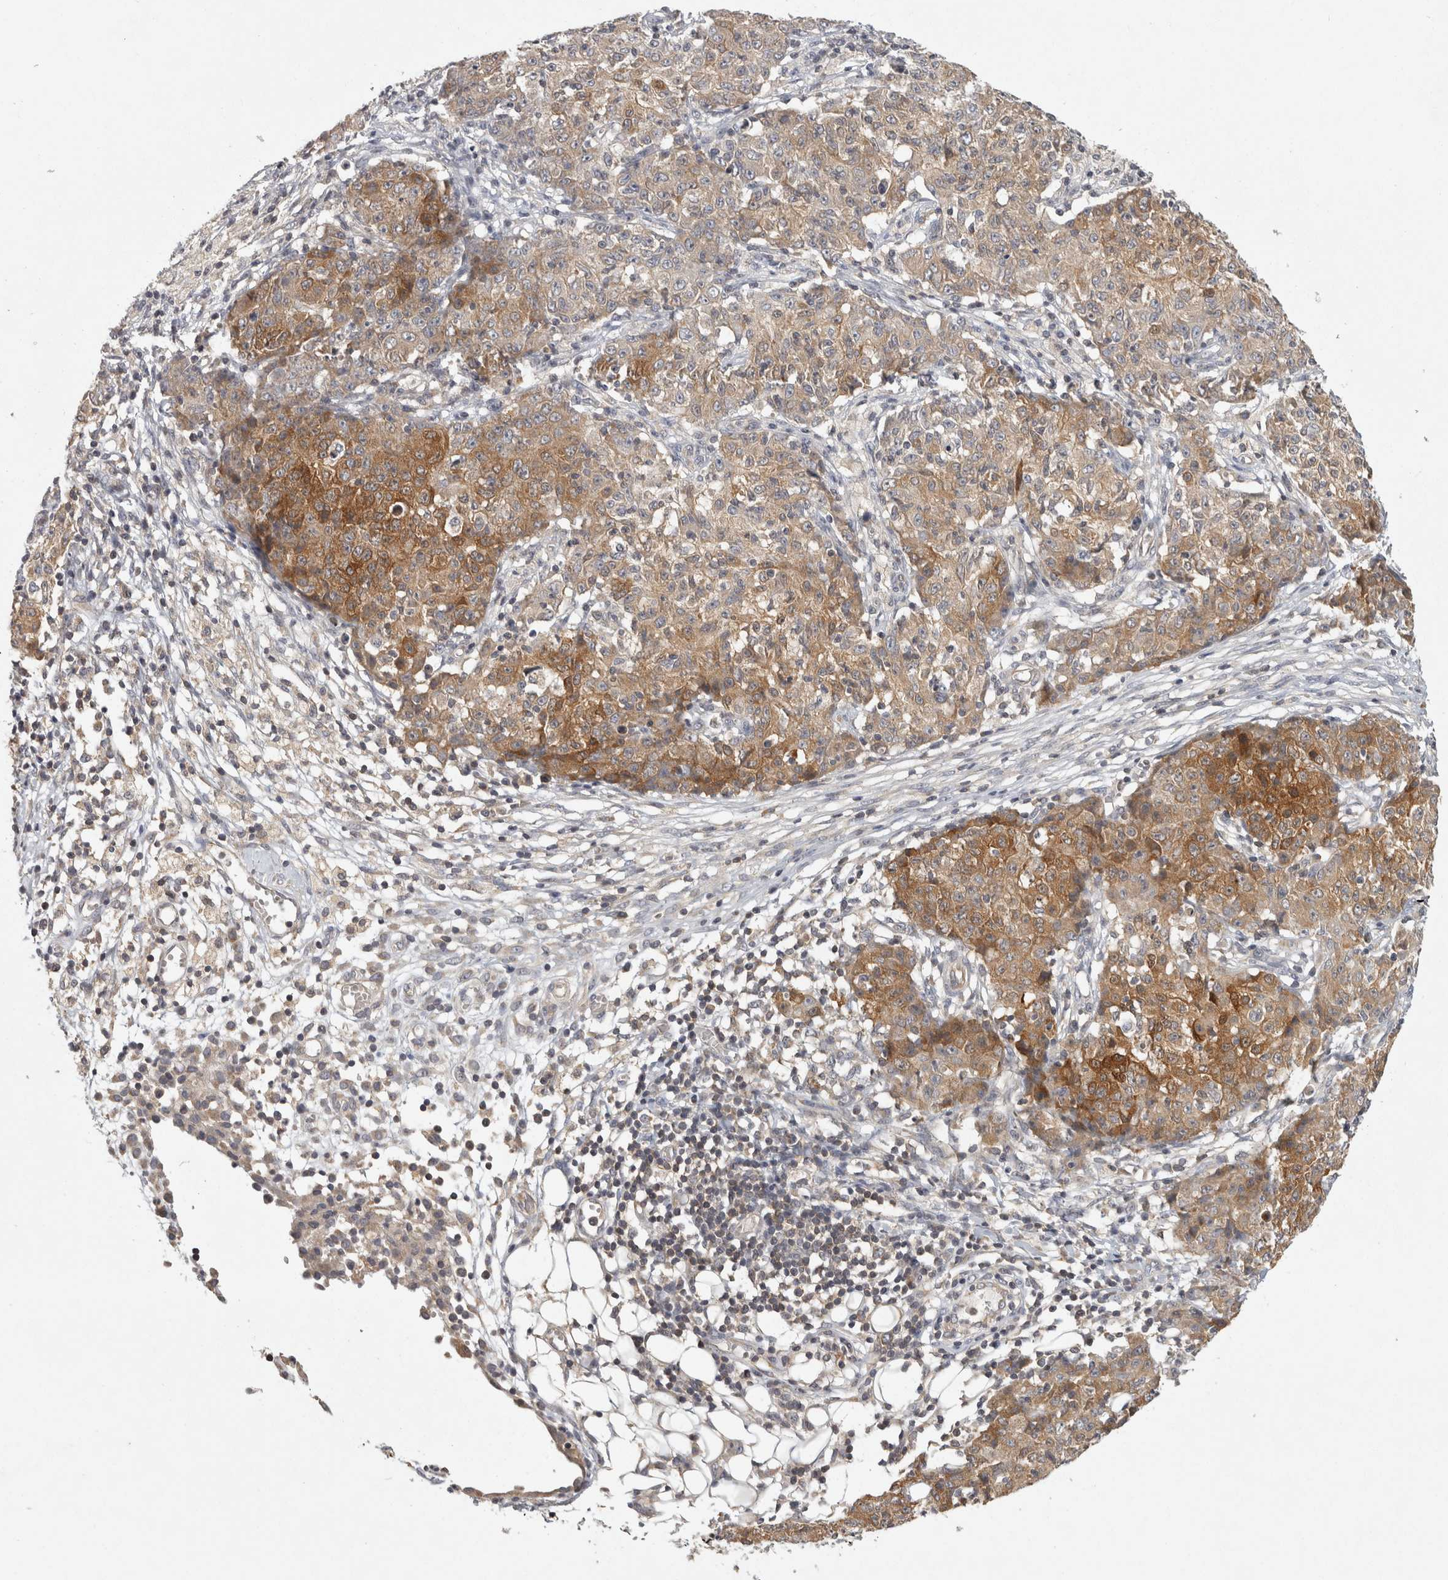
{"staining": {"intensity": "moderate", "quantity": ">75%", "location": "cytoplasmic/membranous"}, "tissue": "ovarian cancer", "cell_type": "Tumor cells", "image_type": "cancer", "snomed": [{"axis": "morphology", "description": "Carcinoma, endometroid"}, {"axis": "topography", "description": "Ovary"}], "caption": "The micrograph exhibits immunohistochemical staining of ovarian endometroid carcinoma. There is moderate cytoplasmic/membranous positivity is seen in approximately >75% of tumor cells.", "gene": "ACAT2", "patient": {"sex": "female", "age": 42}}